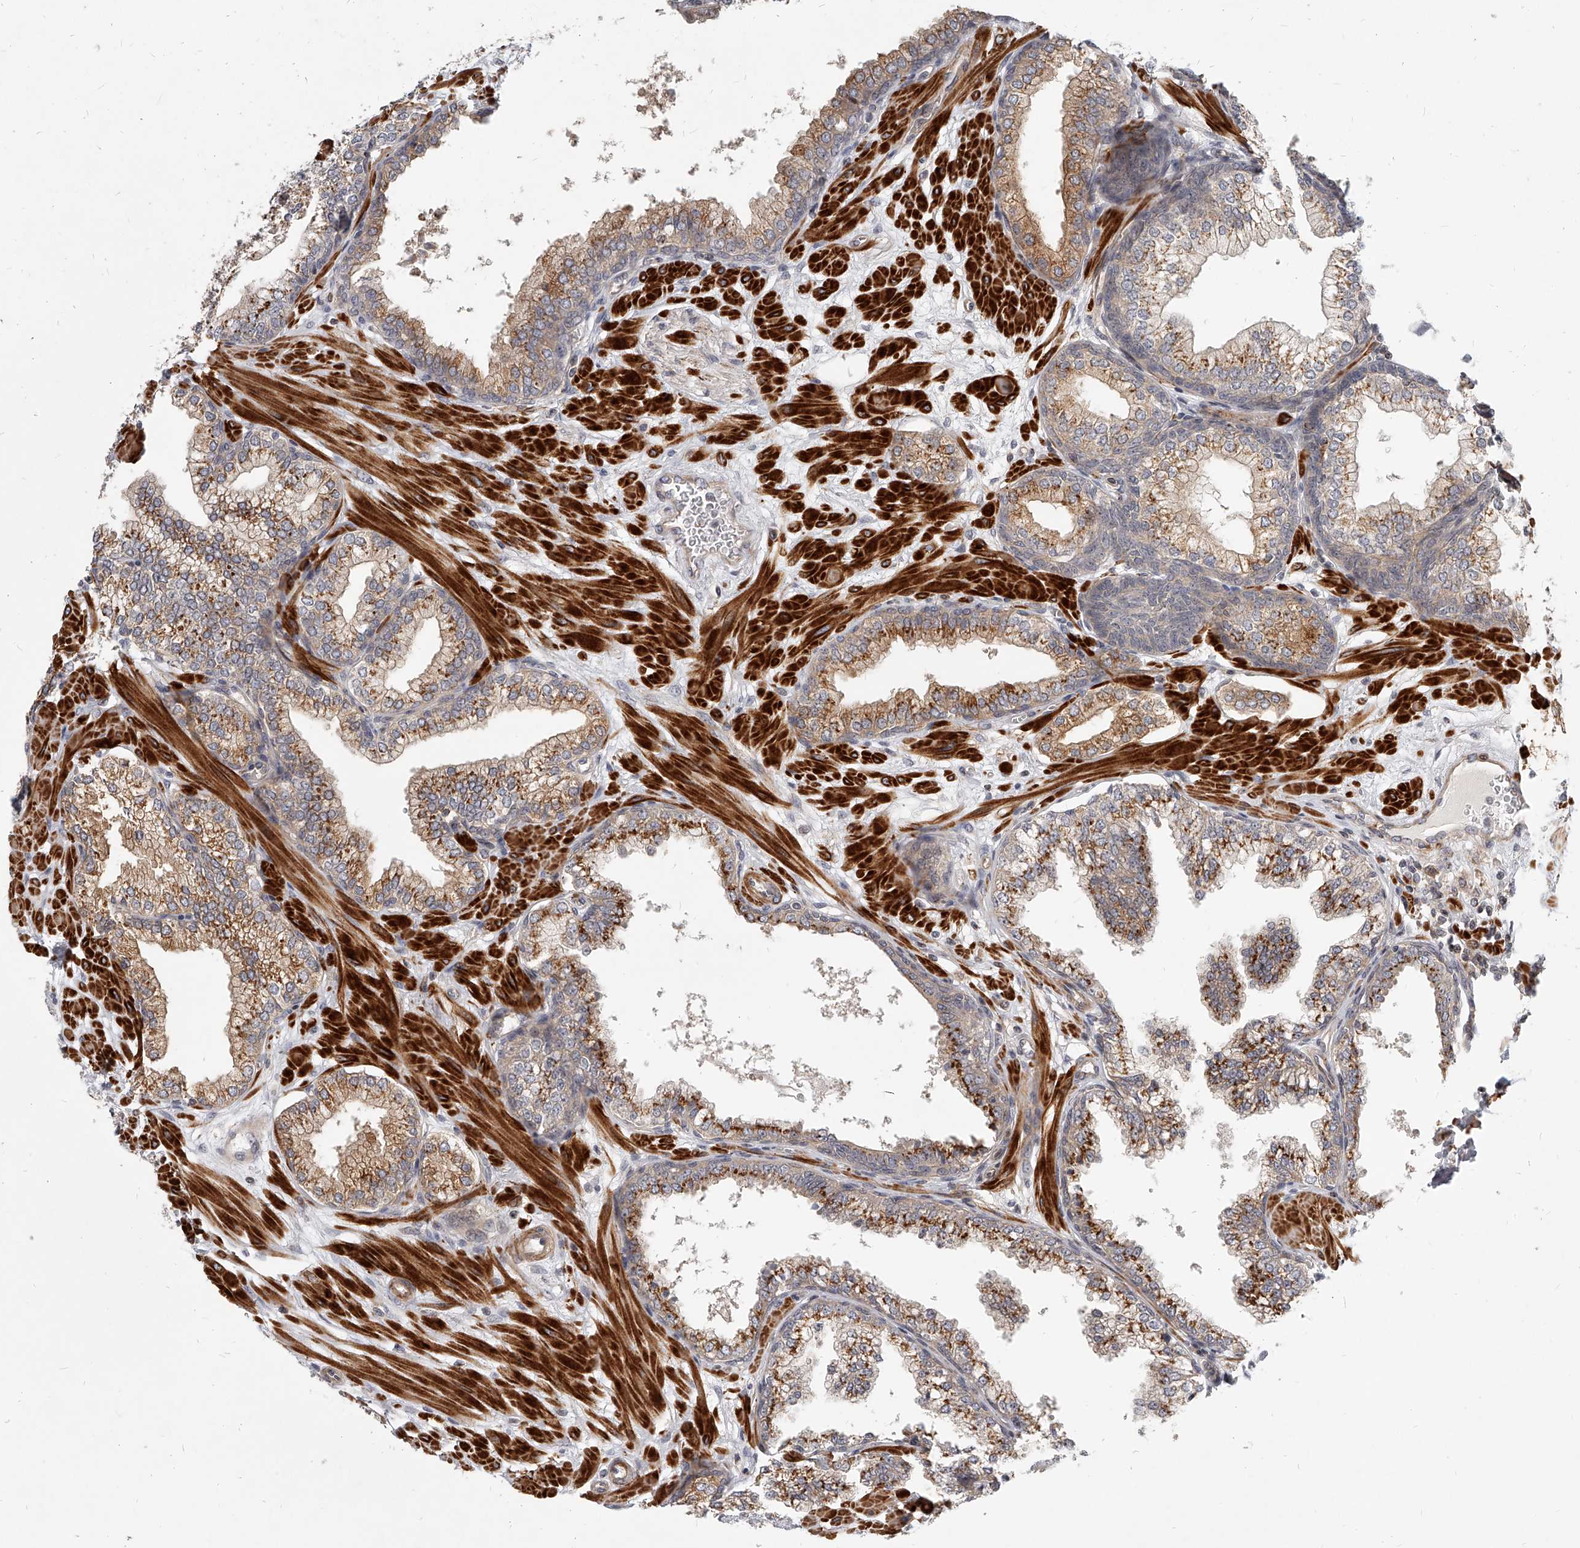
{"staining": {"intensity": "moderate", "quantity": ">75%", "location": "cytoplasmic/membranous"}, "tissue": "prostate", "cell_type": "Glandular cells", "image_type": "normal", "snomed": [{"axis": "morphology", "description": "Normal tissue, NOS"}, {"axis": "morphology", "description": "Urothelial carcinoma, Low grade"}, {"axis": "topography", "description": "Urinary bladder"}, {"axis": "topography", "description": "Prostate"}], "caption": "Glandular cells exhibit medium levels of moderate cytoplasmic/membranous expression in approximately >75% of cells in unremarkable prostate.", "gene": "SLC37A1", "patient": {"sex": "male", "age": 60}}